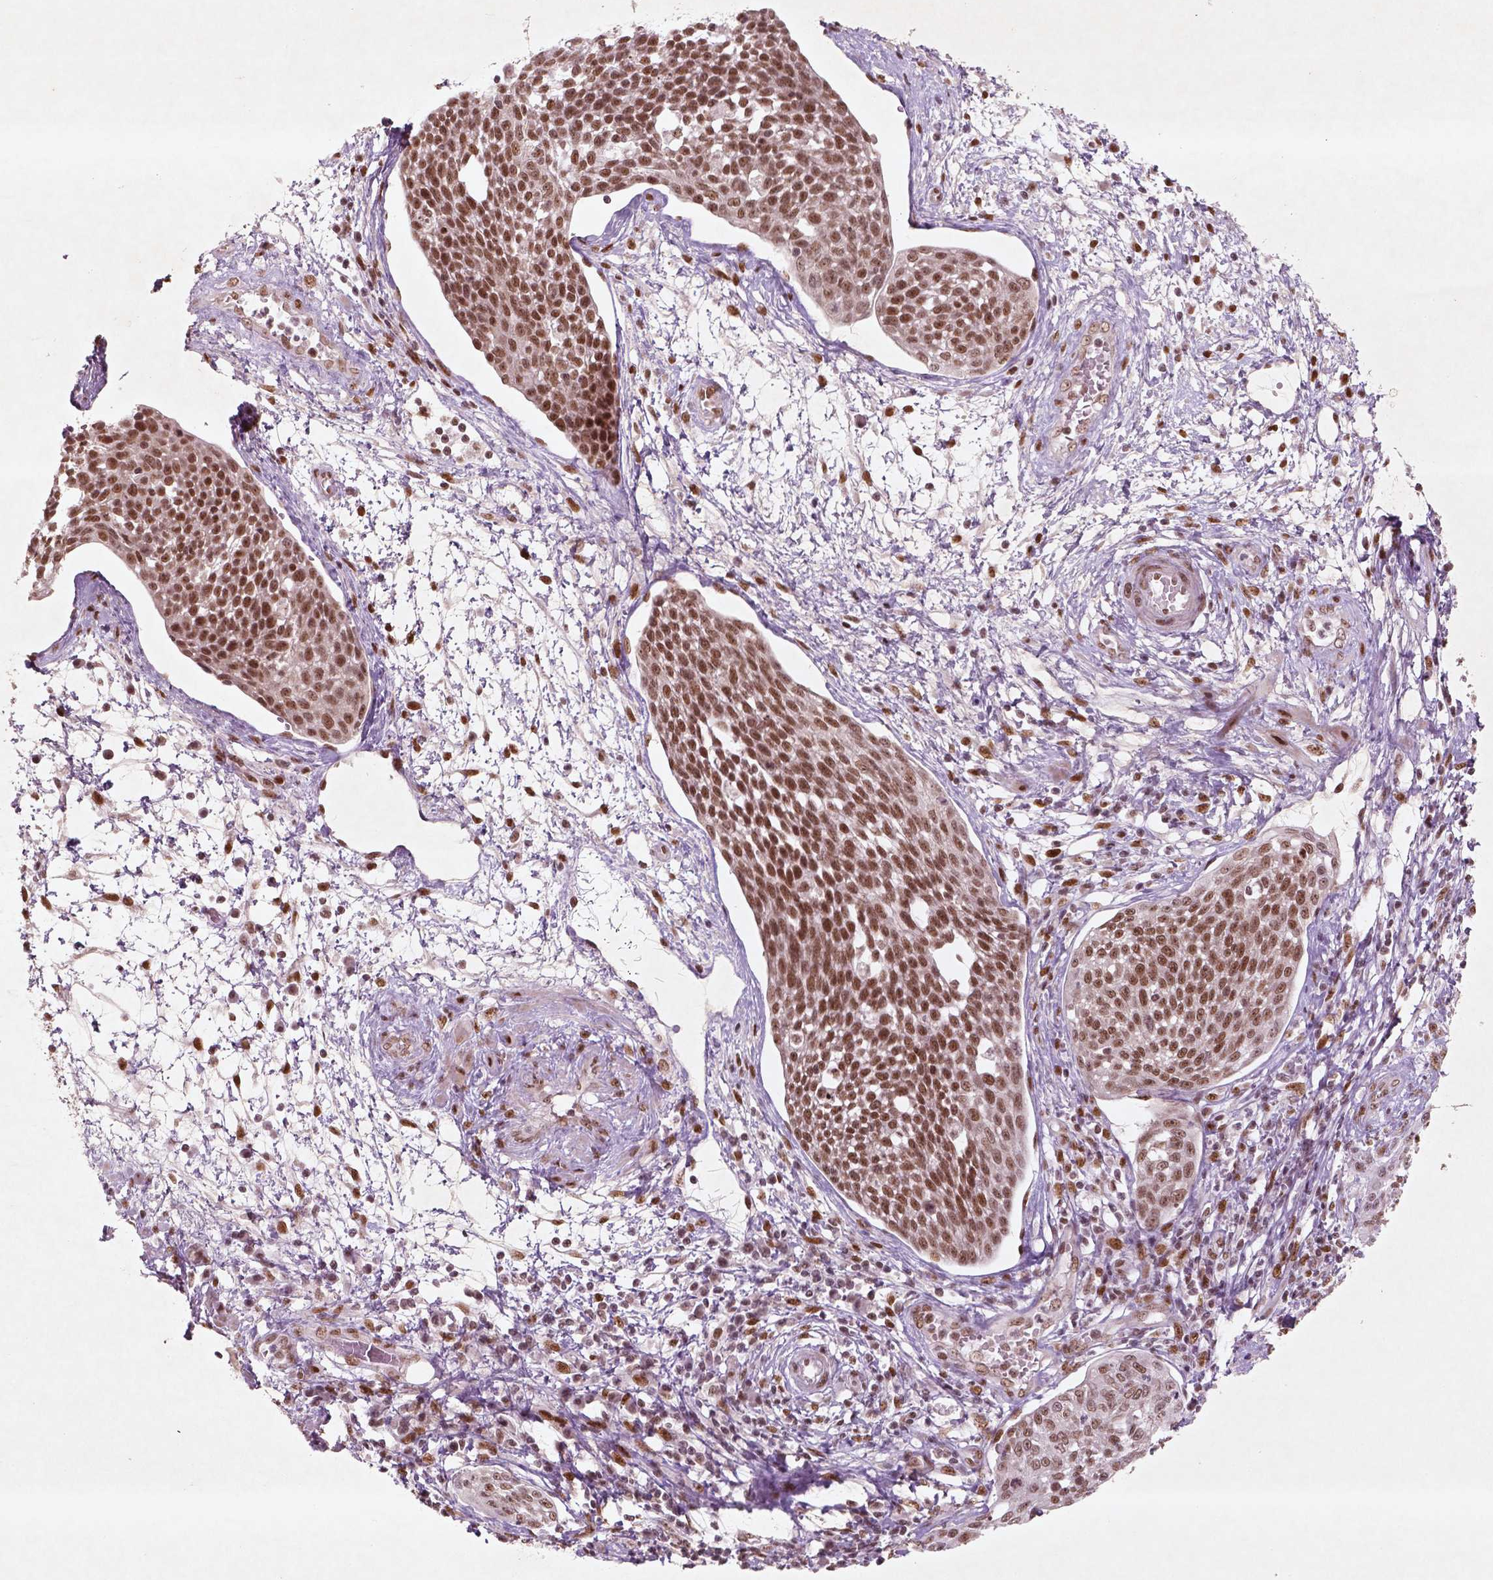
{"staining": {"intensity": "moderate", "quantity": ">75%", "location": "nuclear"}, "tissue": "cervical cancer", "cell_type": "Tumor cells", "image_type": "cancer", "snomed": [{"axis": "morphology", "description": "Squamous cell carcinoma, NOS"}, {"axis": "topography", "description": "Cervix"}], "caption": "Immunohistochemical staining of human cervical cancer (squamous cell carcinoma) shows medium levels of moderate nuclear protein staining in approximately >75% of tumor cells.", "gene": "HMG20B", "patient": {"sex": "female", "age": 34}}